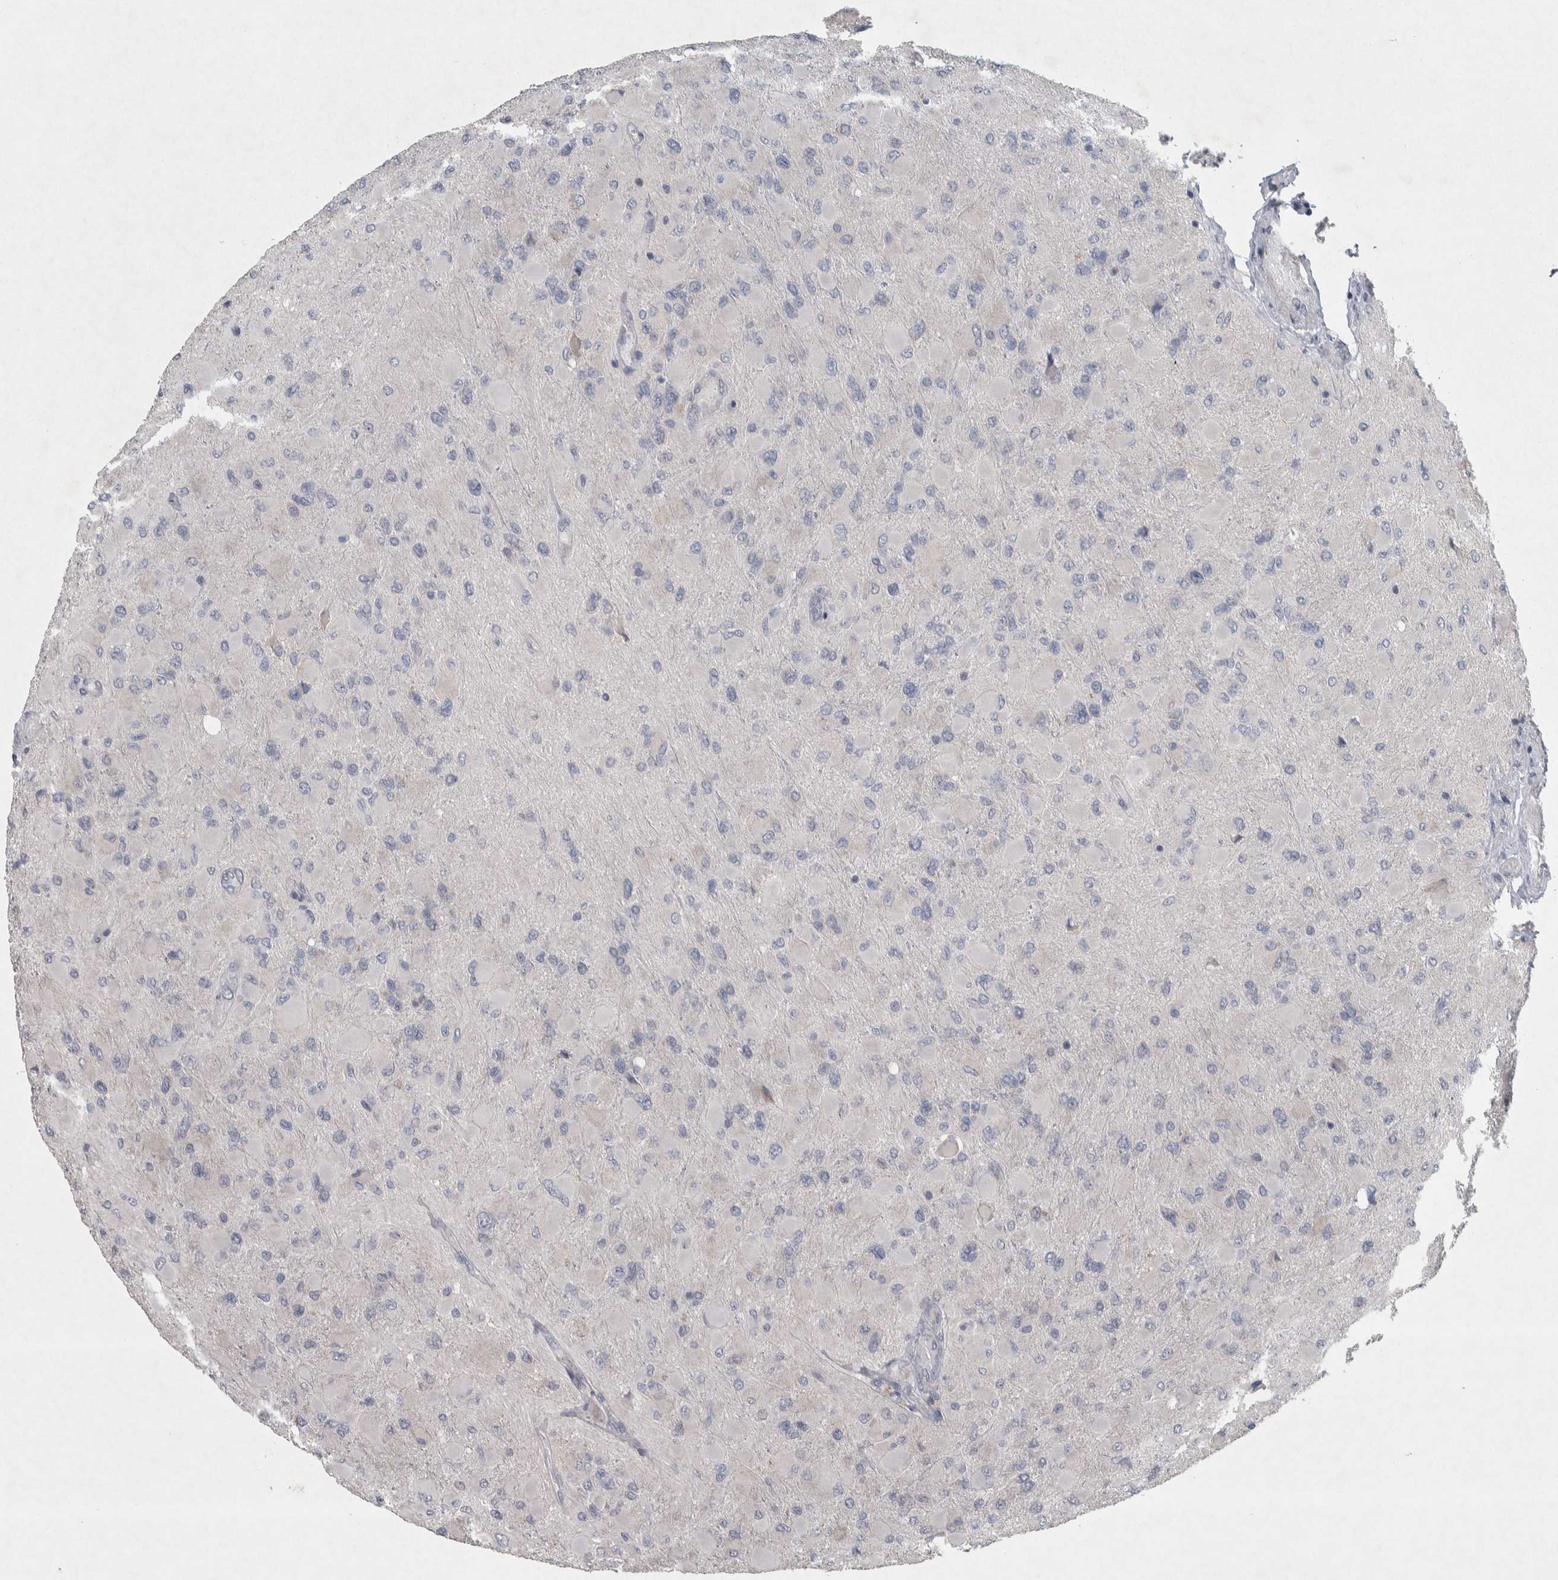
{"staining": {"intensity": "negative", "quantity": "none", "location": "none"}, "tissue": "glioma", "cell_type": "Tumor cells", "image_type": "cancer", "snomed": [{"axis": "morphology", "description": "Glioma, malignant, High grade"}, {"axis": "topography", "description": "Cerebral cortex"}], "caption": "Glioma stained for a protein using immunohistochemistry reveals no staining tumor cells.", "gene": "SRP68", "patient": {"sex": "female", "age": 36}}